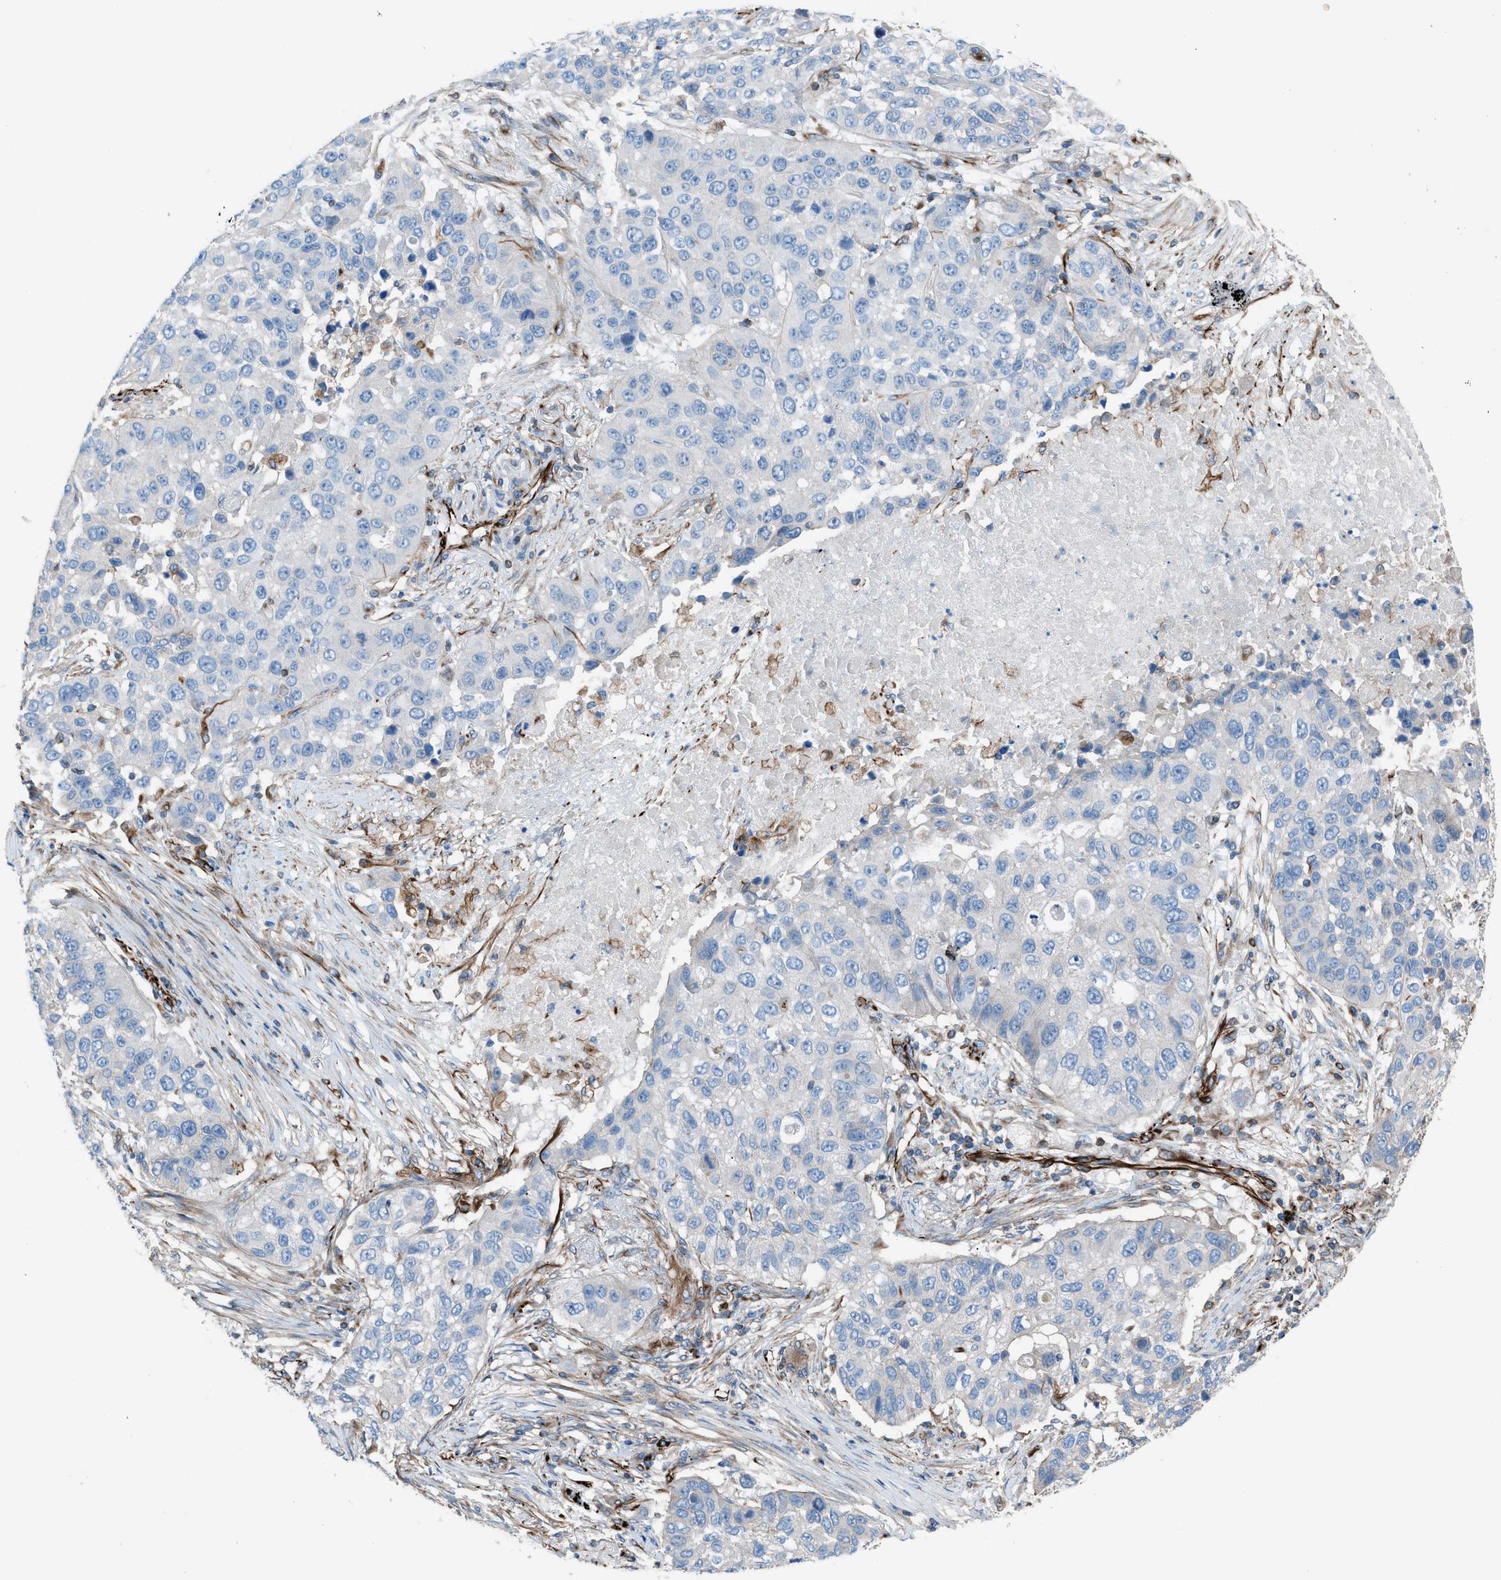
{"staining": {"intensity": "negative", "quantity": "none", "location": "none"}, "tissue": "lung cancer", "cell_type": "Tumor cells", "image_type": "cancer", "snomed": [{"axis": "morphology", "description": "Squamous cell carcinoma, NOS"}, {"axis": "topography", "description": "Lung"}], "caption": "IHC of lung cancer exhibits no positivity in tumor cells.", "gene": "CABP7", "patient": {"sex": "male", "age": 57}}